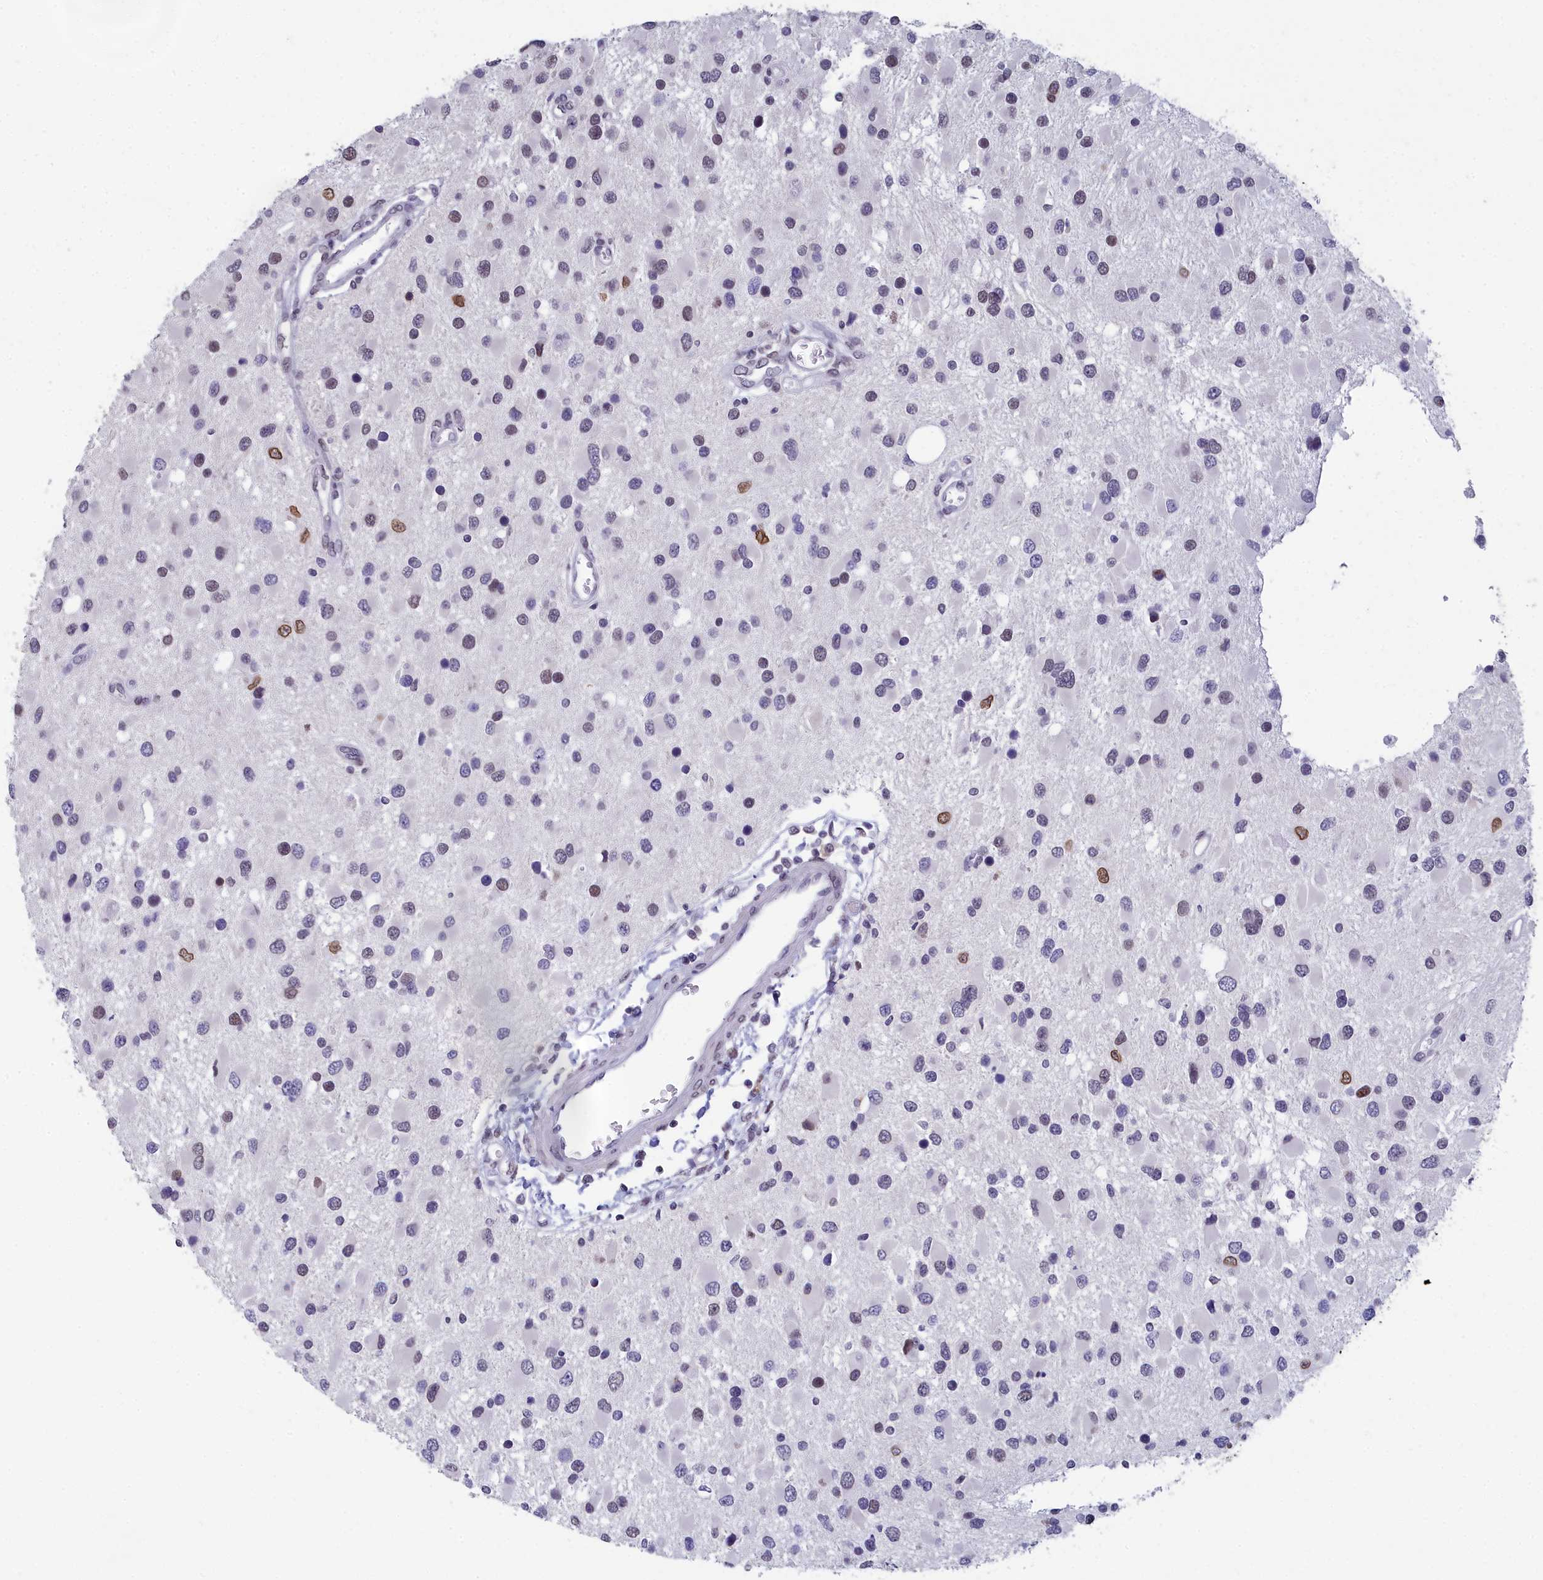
{"staining": {"intensity": "moderate", "quantity": "<25%", "location": "nuclear"}, "tissue": "glioma", "cell_type": "Tumor cells", "image_type": "cancer", "snomed": [{"axis": "morphology", "description": "Glioma, malignant, High grade"}, {"axis": "topography", "description": "Brain"}], "caption": "Glioma tissue displays moderate nuclear positivity in approximately <25% of tumor cells", "gene": "CCDC97", "patient": {"sex": "male", "age": 53}}